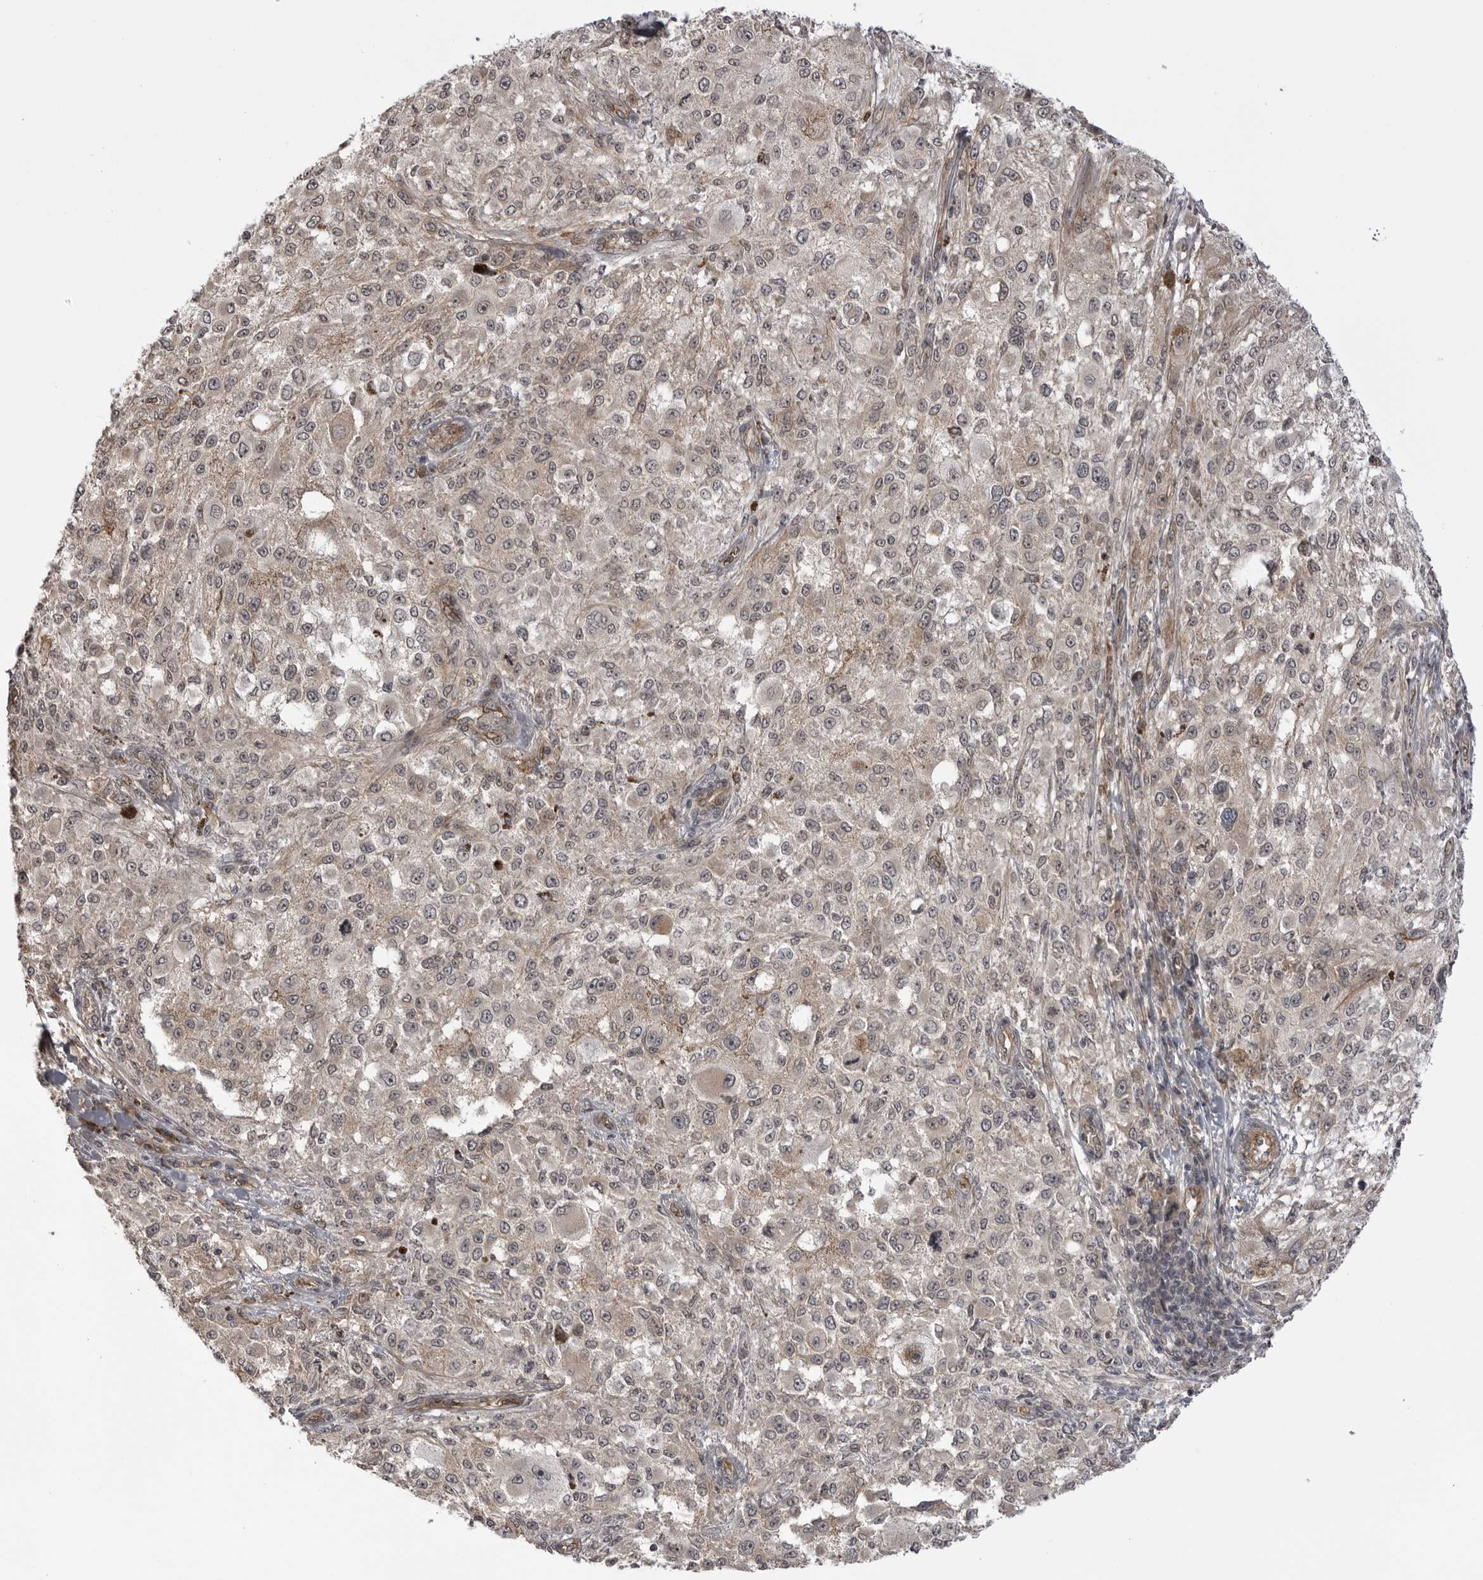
{"staining": {"intensity": "weak", "quantity": "25%-75%", "location": "cytoplasmic/membranous,nuclear"}, "tissue": "melanoma", "cell_type": "Tumor cells", "image_type": "cancer", "snomed": [{"axis": "morphology", "description": "Necrosis, NOS"}, {"axis": "morphology", "description": "Malignant melanoma, NOS"}, {"axis": "topography", "description": "Skin"}], "caption": "A micrograph showing weak cytoplasmic/membranous and nuclear staining in about 25%-75% of tumor cells in melanoma, as visualized by brown immunohistochemical staining.", "gene": "SORBS1", "patient": {"sex": "female", "age": 87}}